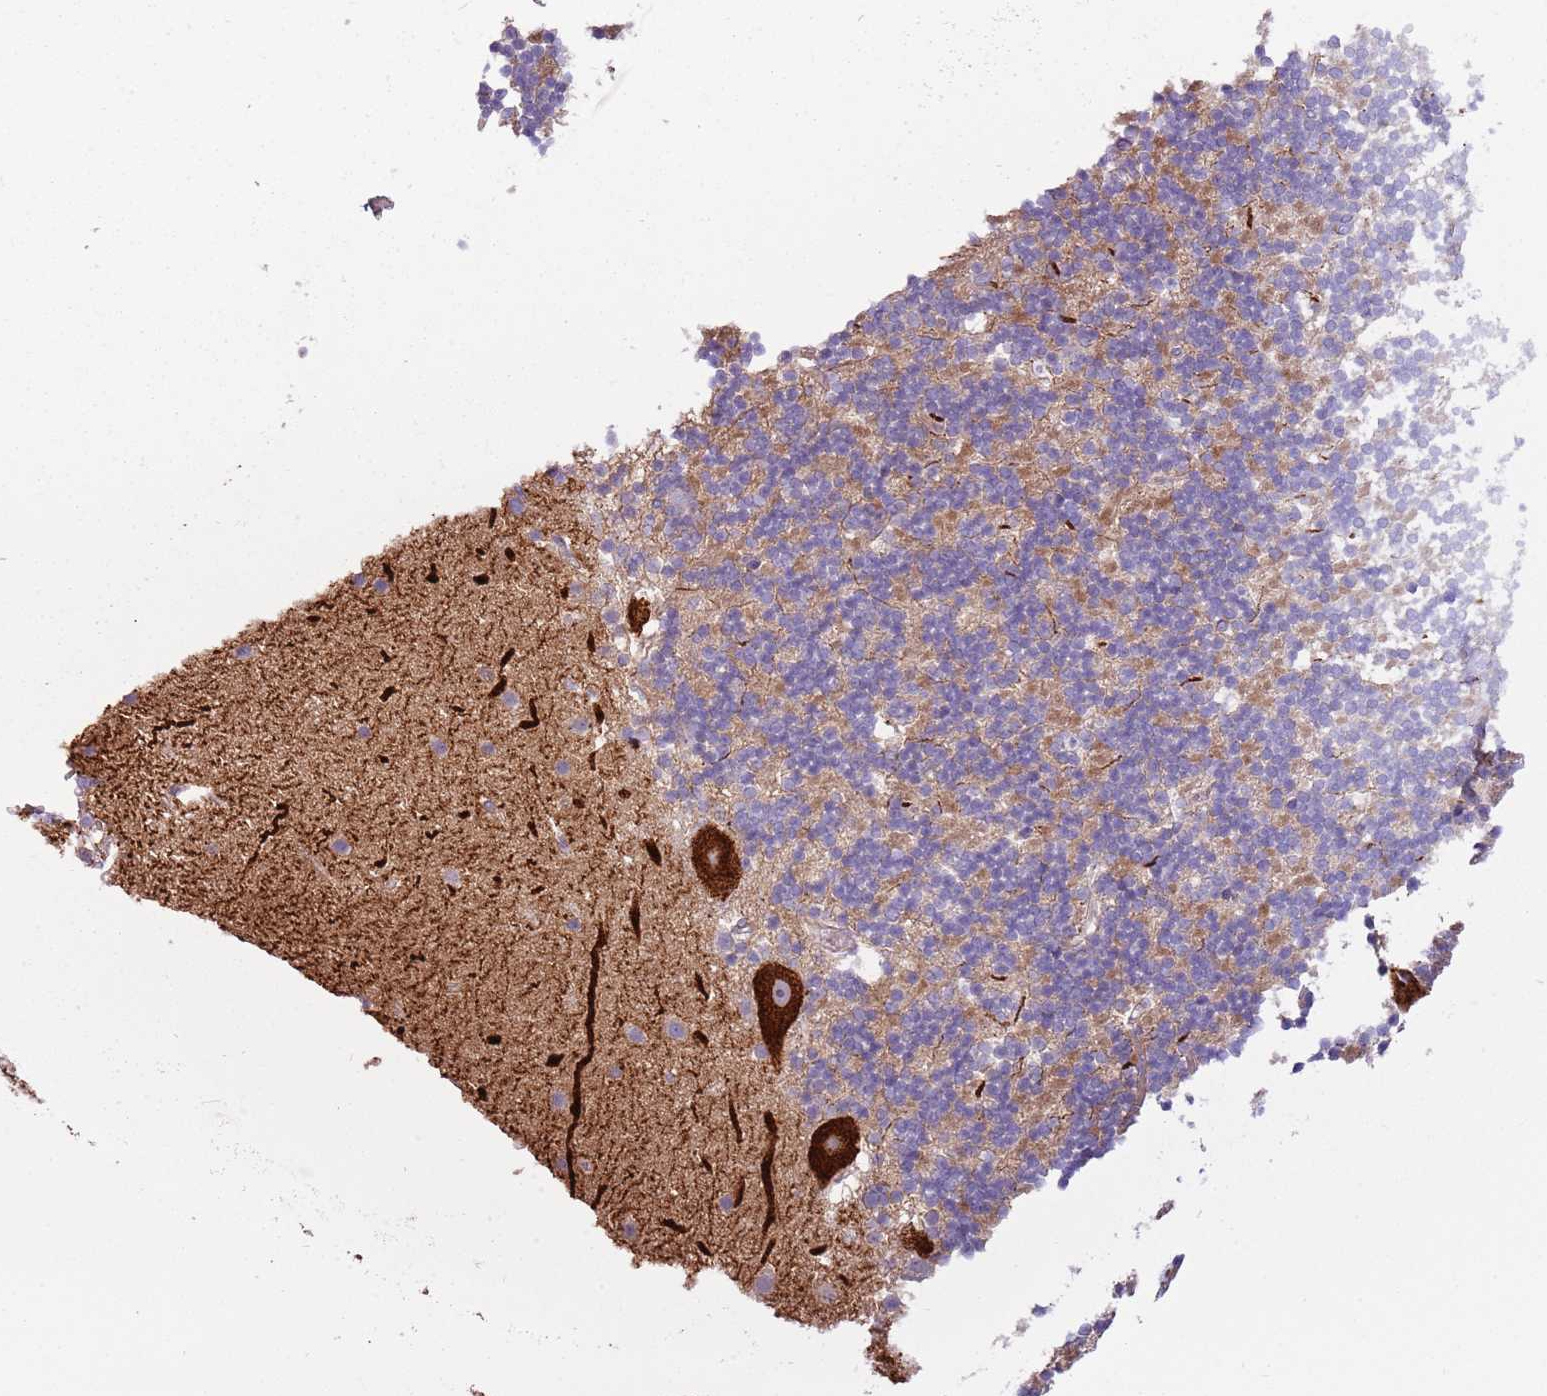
{"staining": {"intensity": "moderate", "quantity": "<25%", "location": "cytoplasmic/membranous"}, "tissue": "cerebellum", "cell_type": "Cells in granular layer", "image_type": "normal", "snomed": [{"axis": "morphology", "description": "Normal tissue, NOS"}, {"axis": "topography", "description": "Cerebellum"}], "caption": "IHC staining of unremarkable cerebellum, which exhibits low levels of moderate cytoplasmic/membranous positivity in about <25% of cells in granular layer indicating moderate cytoplasmic/membranous protein staining. The staining was performed using DAB (brown) for protein detection and nuclei were counterstained in hematoxylin (blue).", "gene": "MRO", "patient": {"sex": "male", "age": 57}}